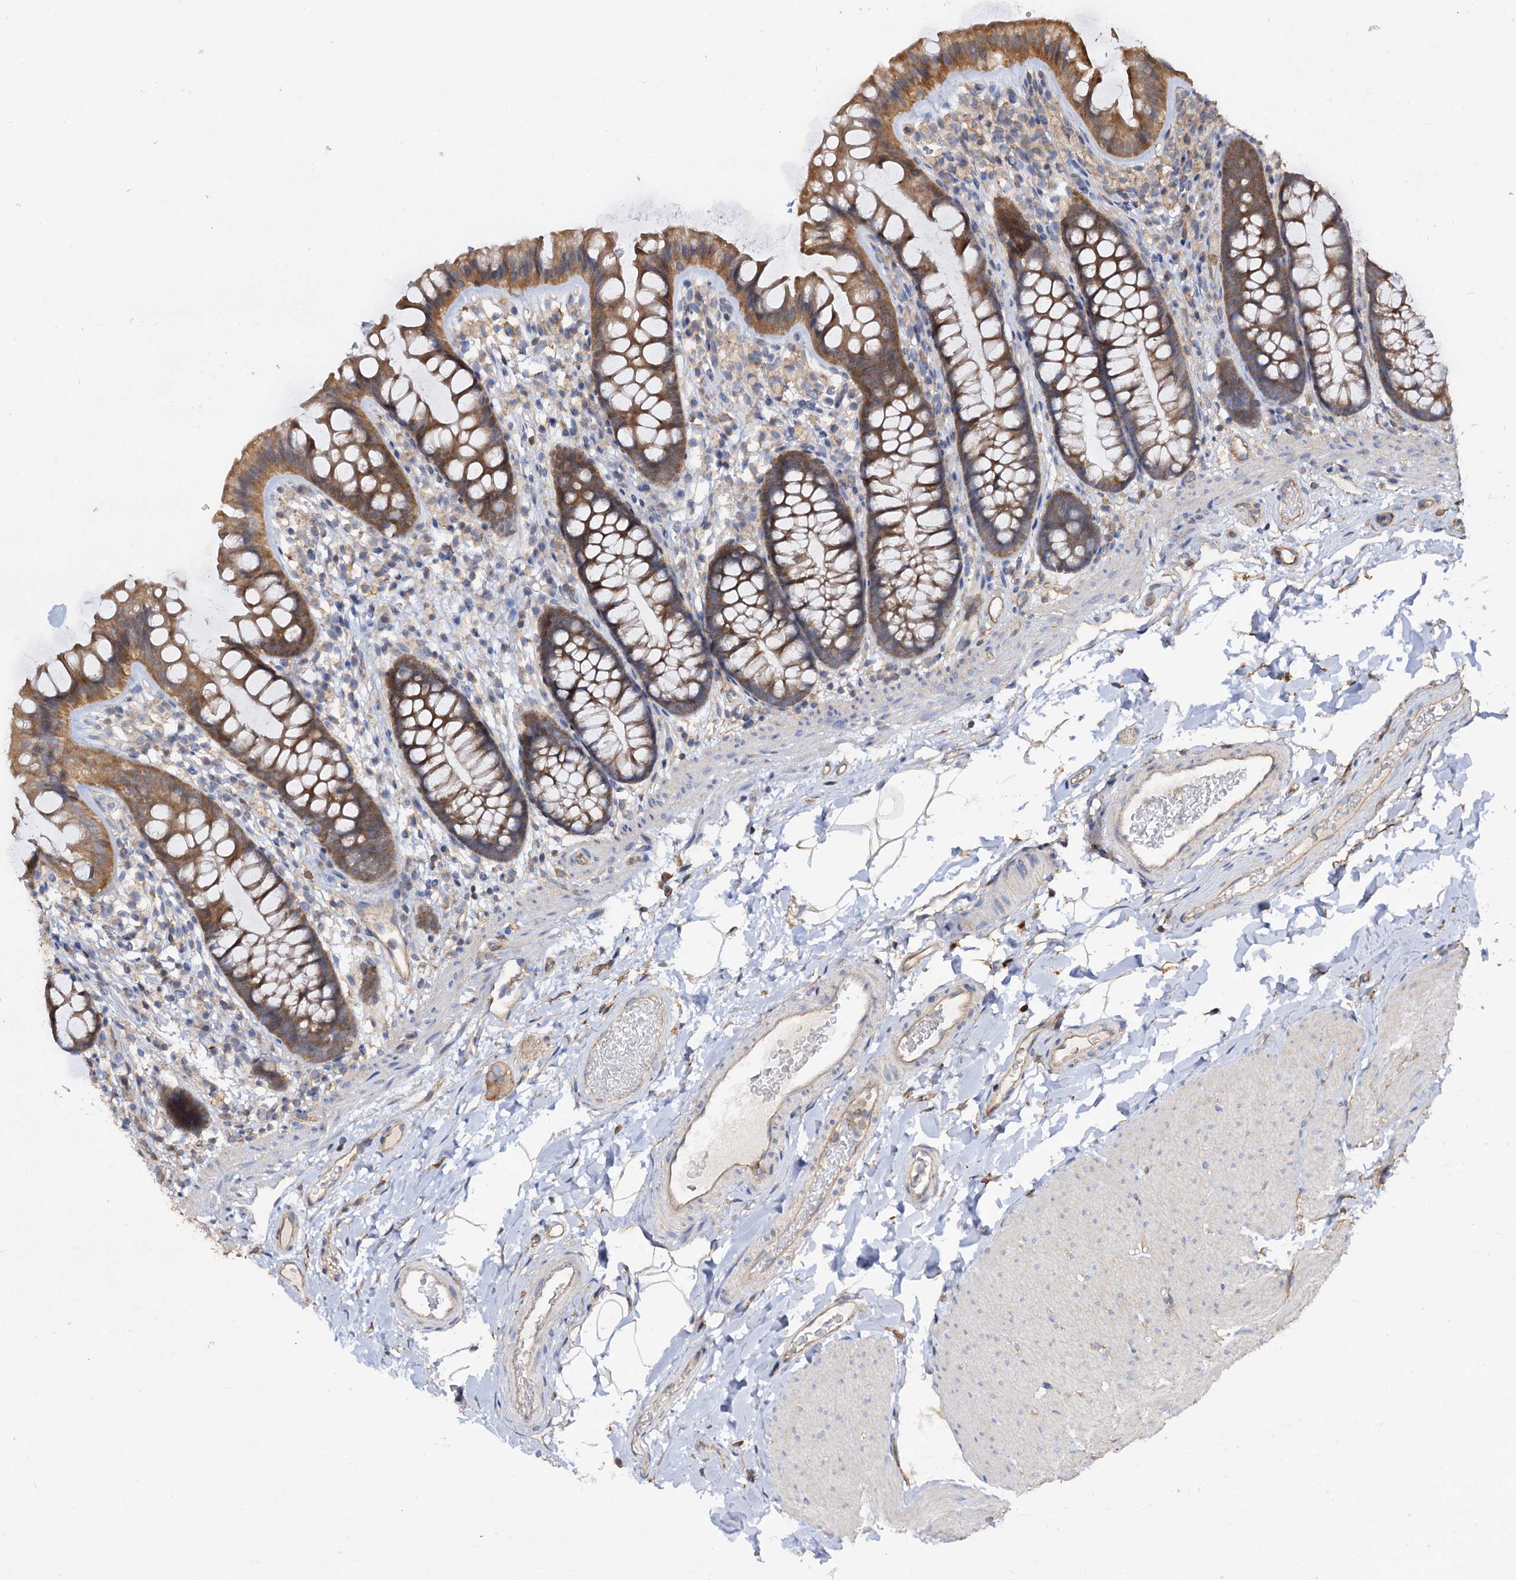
{"staining": {"intensity": "weak", "quantity": ">75%", "location": "cytoplasmic/membranous"}, "tissue": "colon", "cell_type": "Endothelial cells", "image_type": "normal", "snomed": [{"axis": "morphology", "description": "Normal tissue, NOS"}, {"axis": "topography", "description": "Colon"}], "caption": "Endothelial cells display weak cytoplasmic/membranous expression in approximately >75% of cells in unremarkable colon. The staining was performed using DAB (3,3'-diaminobenzidine) to visualize the protein expression in brown, while the nuclei were stained in blue with hematoxylin (Magnification: 20x).", "gene": "IDI1", "patient": {"sex": "female", "age": 62}}